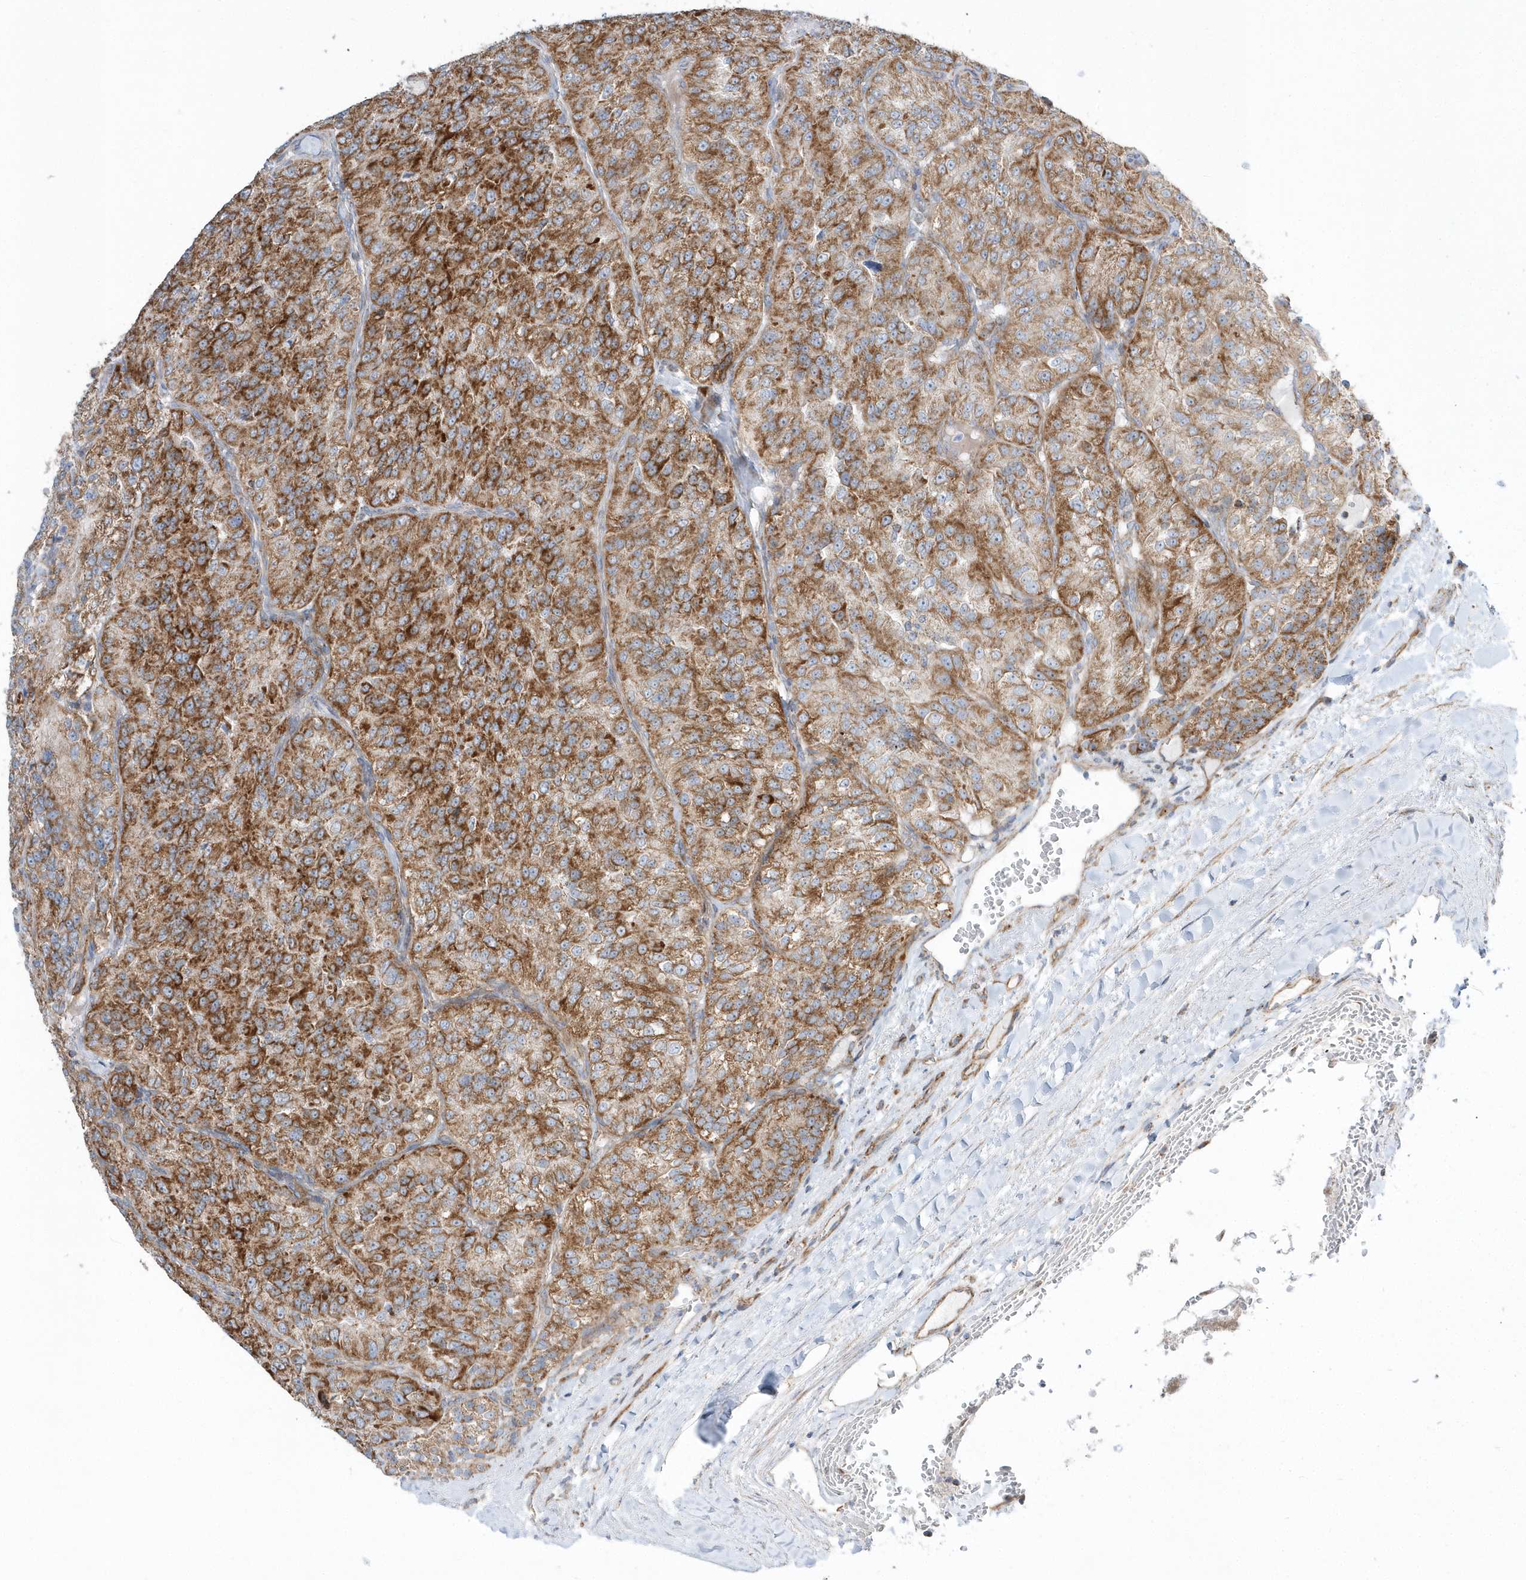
{"staining": {"intensity": "strong", "quantity": ">75%", "location": "cytoplasmic/membranous"}, "tissue": "renal cancer", "cell_type": "Tumor cells", "image_type": "cancer", "snomed": [{"axis": "morphology", "description": "Adenocarcinoma, NOS"}, {"axis": "topography", "description": "Kidney"}], "caption": "Renal adenocarcinoma was stained to show a protein in brown. There is high levels of strong cytoplasmic/membranous positivity in approximately >75% of tumor cells.", "gene": "OPA1", "patient": {"sex": "female", "age": 63}}